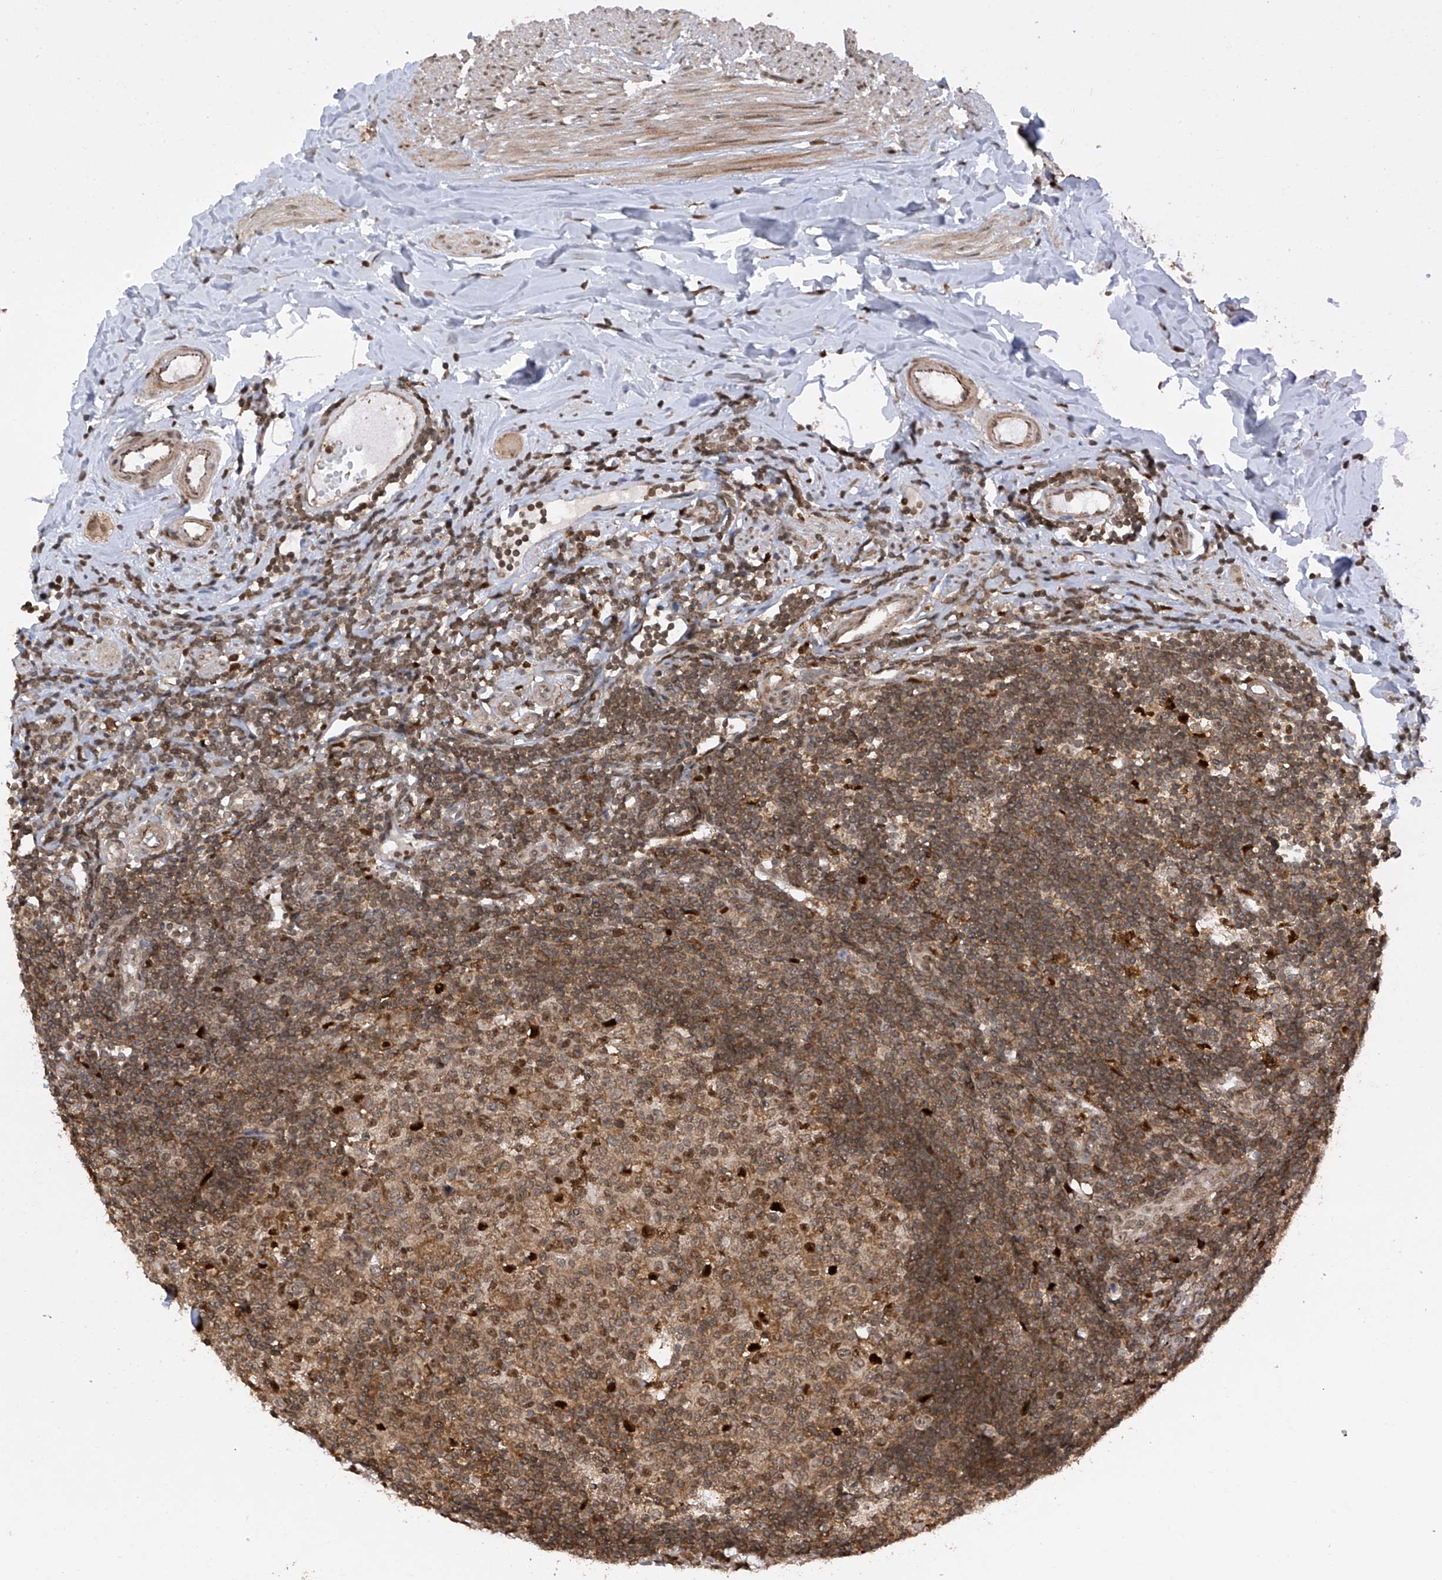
{"staining": {"intensity": "moderate", "quantity": ">75%", "location": "cytoplasmic/membranous,nuclear"}, "tissue": "appendix", "cell_type": "Glandular cells", "image_type": "normal", "snomed": [{"axis": "morphology", "description": "Normal tissue, NOS"}, {"axis": "topography", "description": "Appendix"}], "caption": "Benign appendix shows moderate cytoplasmic/membranous,nuclear staining in about >75% of glandular cells, visualized by immunohistochemistry.", "gene": "REPIN1", "patient": {"sex": "female", "age": 54}}